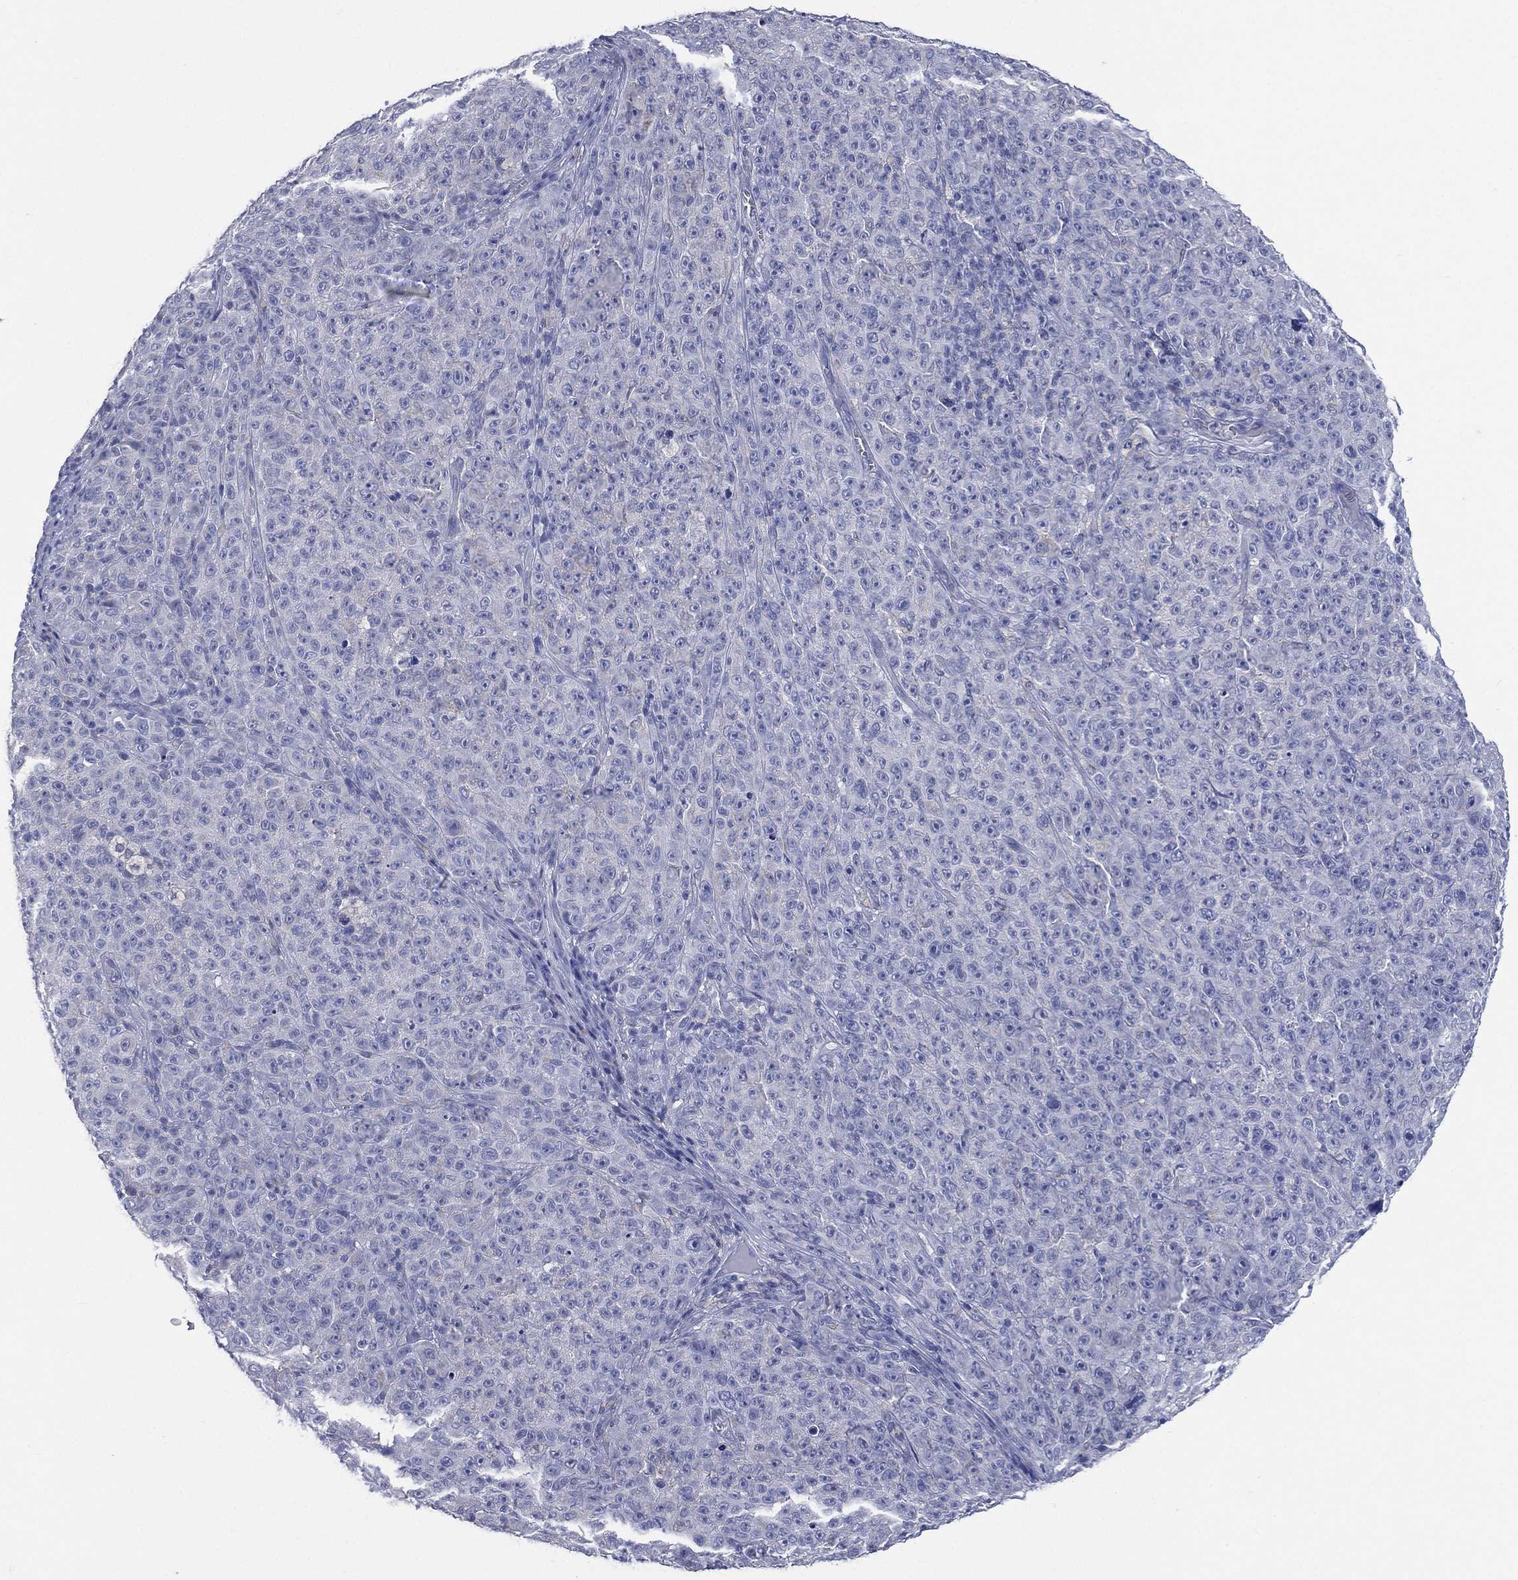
{"staining": {"intensity": "negative", "quantity": "none", "location": "none"}, "tissue": "melanoma", "cell_type": "Tumor cells", "image_type": "cancer", "snomed": [{"axis": "morphology", "description": "Malignant melanoma, NOS"}, {"axis": "topography", "description": "Skin"}], "caption": "Tumor cells are negative for protein expression in human malignant melanoma.", "gene": "AKAP3", "patient": {"sex": "female", "age": 82}}